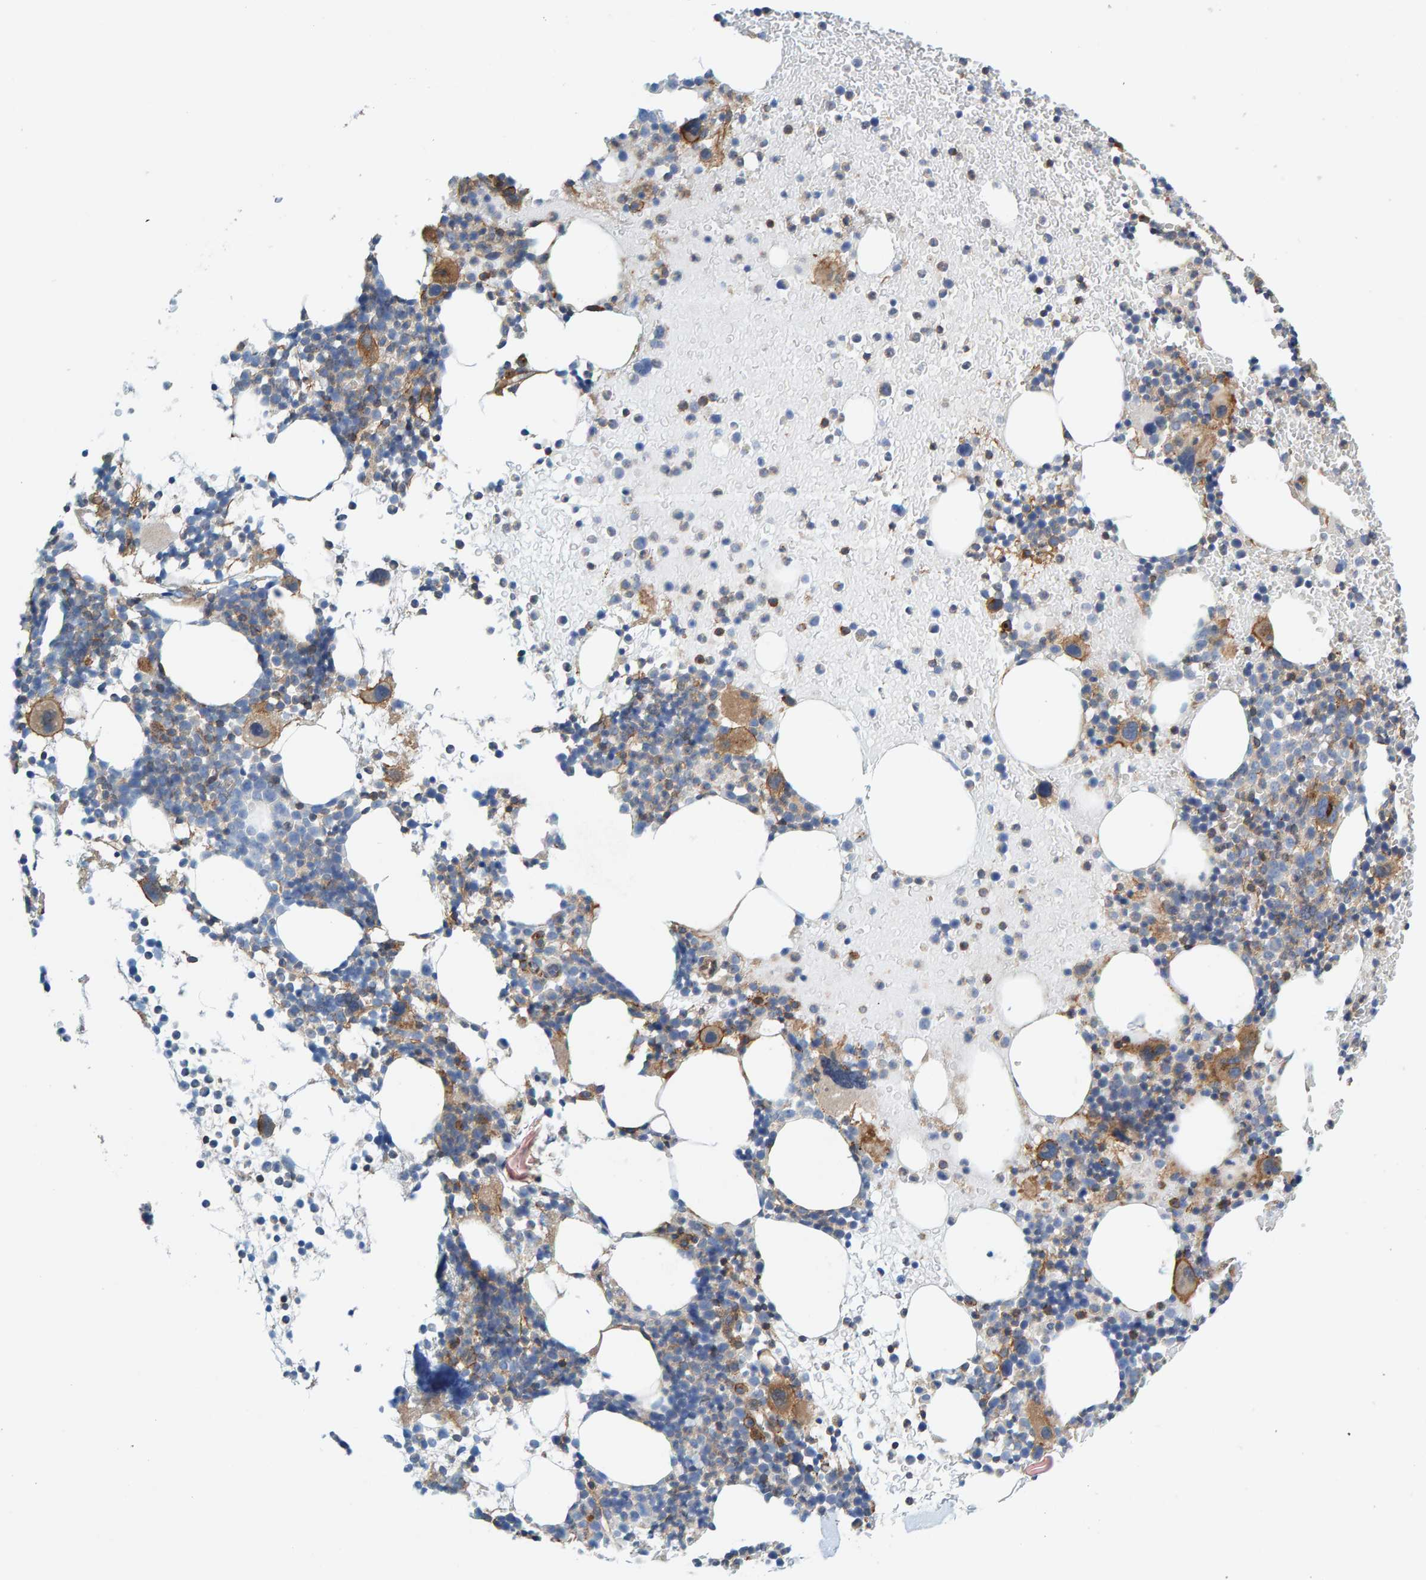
{"staining": {"intensity": "weak", "quantity": "25%-75%", "location": "cytoplasmic/membranous"}, "tissue": "bone marrow", "cell_type": "Hematopoietic cells", "image_type": "normal", "snomed": [{"axis": "morphology", "description": "Normal tissue, NOS"}, {"axis": "morphology", "description": "Inflammation, NOS"}, {"axis": "topography", "description": "Bone marrow"}], "caption": "DAB (3,3'-diaminobenzidine) immunohistochemical staining of benign human bone marrow shows weak cytoplasmic/membranous protein staining in approximately 25%-75% of hematopoietic cells.", "gene": "PRKD2", "patient": {"sex": "male", "age": 78}}